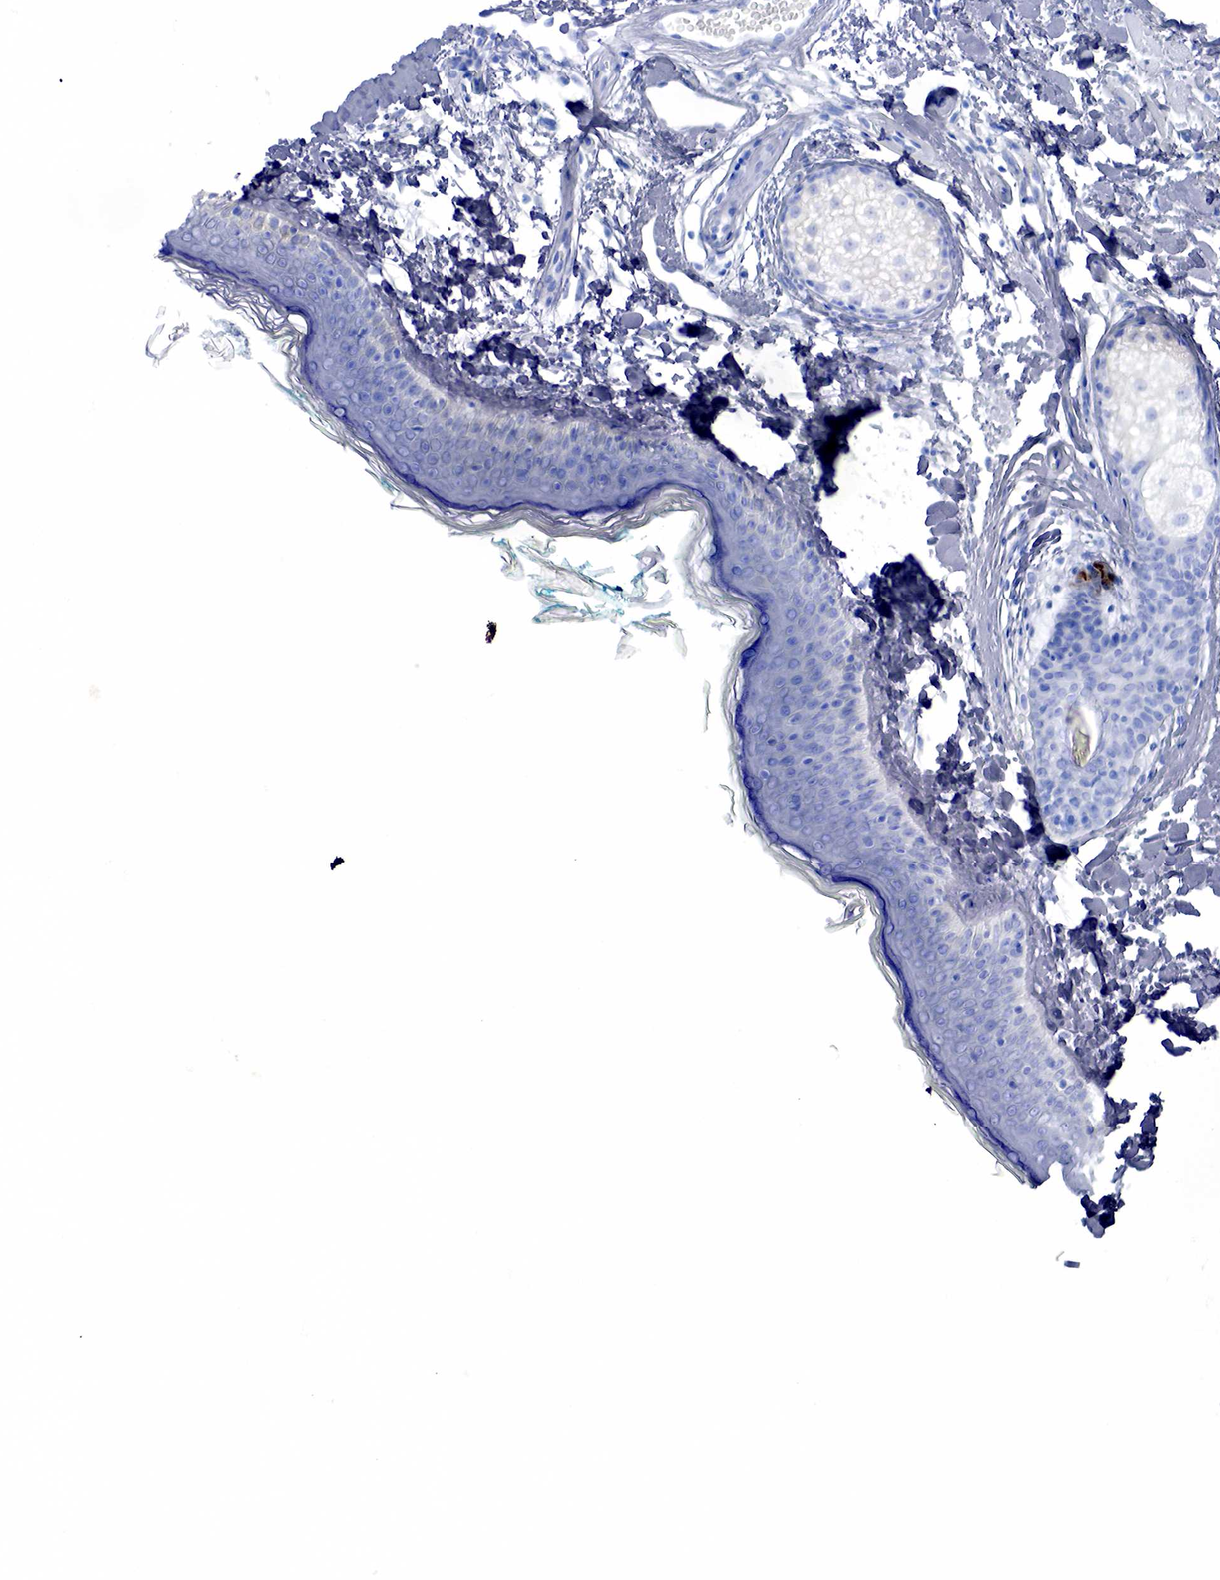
{"staining": {"intensity": "negative", "quantity": "none", "location": "none"}, "tissue": "skin", "cell_type": "Fibroblasts", "image_type": "normal", "snomed": [{"axis": "morphology", "description": "Normal tissue, NOS"}, {"axis": "topography", "description": "Skin"}], "caption": "Immunohistochemical staining of normal human skin reveals no significant staining in fibroblasts.", "gene": "KRT19", "patient": {"sex": "male", "age": 86}}